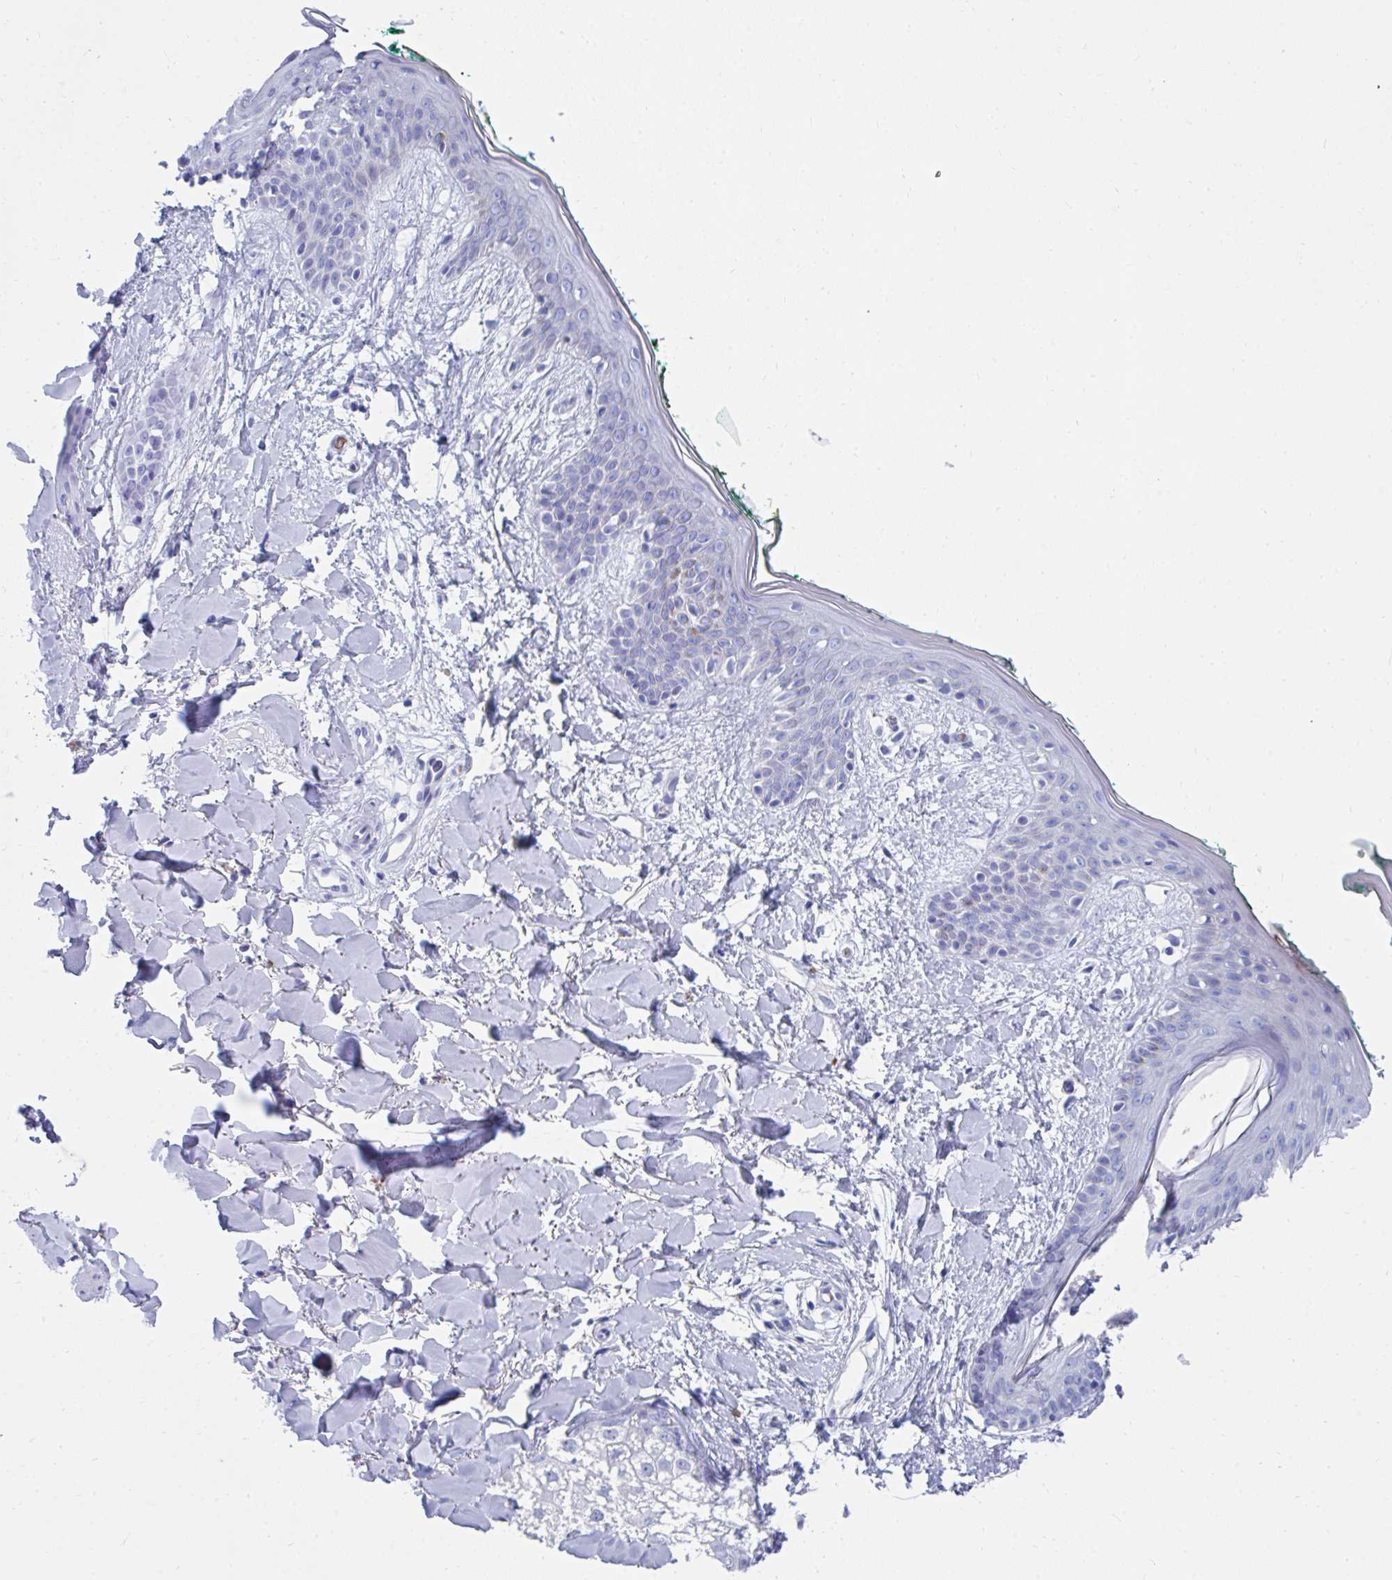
{"staining": {"intensity": "negative", "quantity": "none", "location": "none"}, "tissue": "skin", "cell_type": "Fibroblasts", "image_type": "normal", "snomed": [{"axis": "morphology", "description": "Normal tissue, NOS"}, {"axis": "topography", "description": "Skin"}], "caption": "The histopathology image displays no staining of fibroblasts in unremarkable skin.", "gene": "MROH2B", "patient": {"sex": "female", "age": 34}}